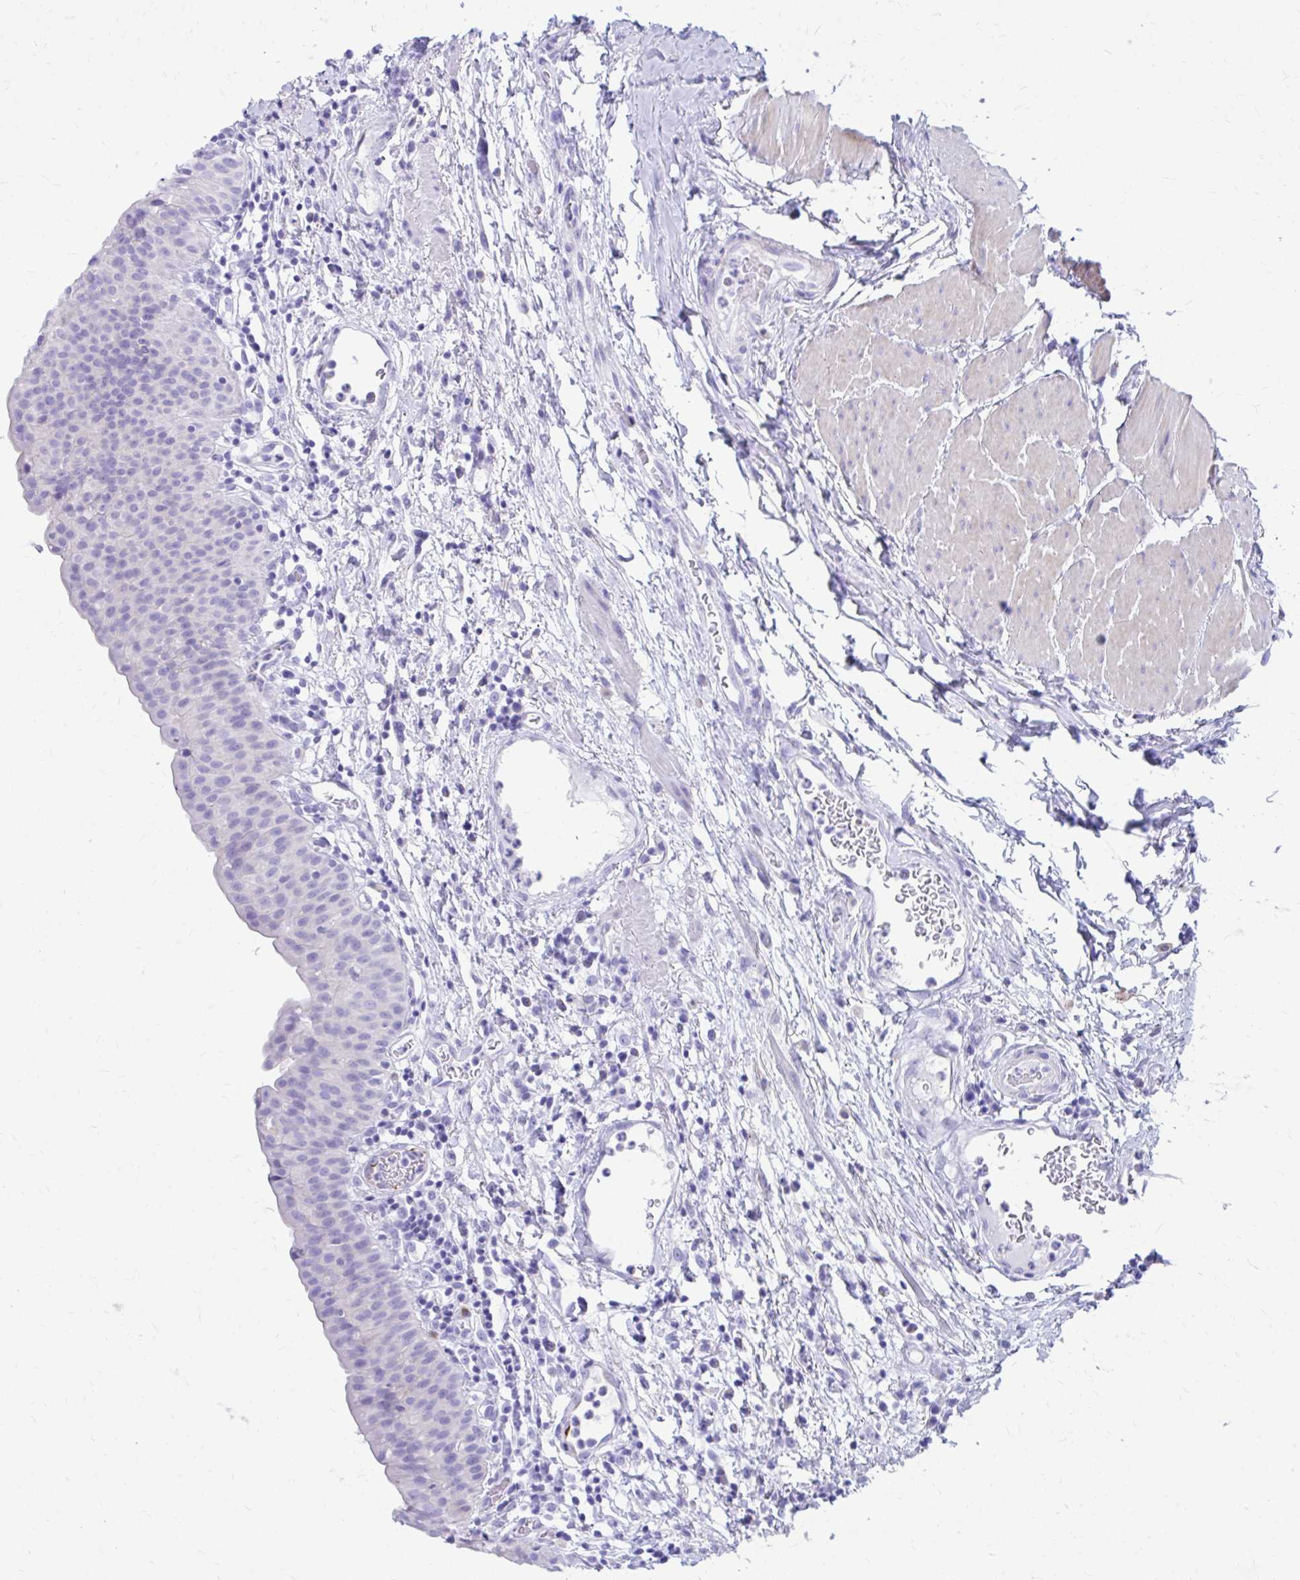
{"staining": {"intensity": "negative", "quantity": "none", "location": "none"}, "tissue": "urinary bladder", "cell_type": "Urothelial cells", "image_type": "normal", "snomed": [{"axis": "morphology", "description": "Normal tissue, NOS"}, {"axis": "morphology", "description": "Inflammation, NOS"}, {"axis": "topography", "description": "Urinary bladder"}], "caption": "High power microscopy histopathology image of an immunohistochemistry photomicrograph of unremarkable urinary bladder, revealing no significant positivity in urothelial cells.", "gene": "ZNF699", "patient": {"sex": "male", "age": 57}}